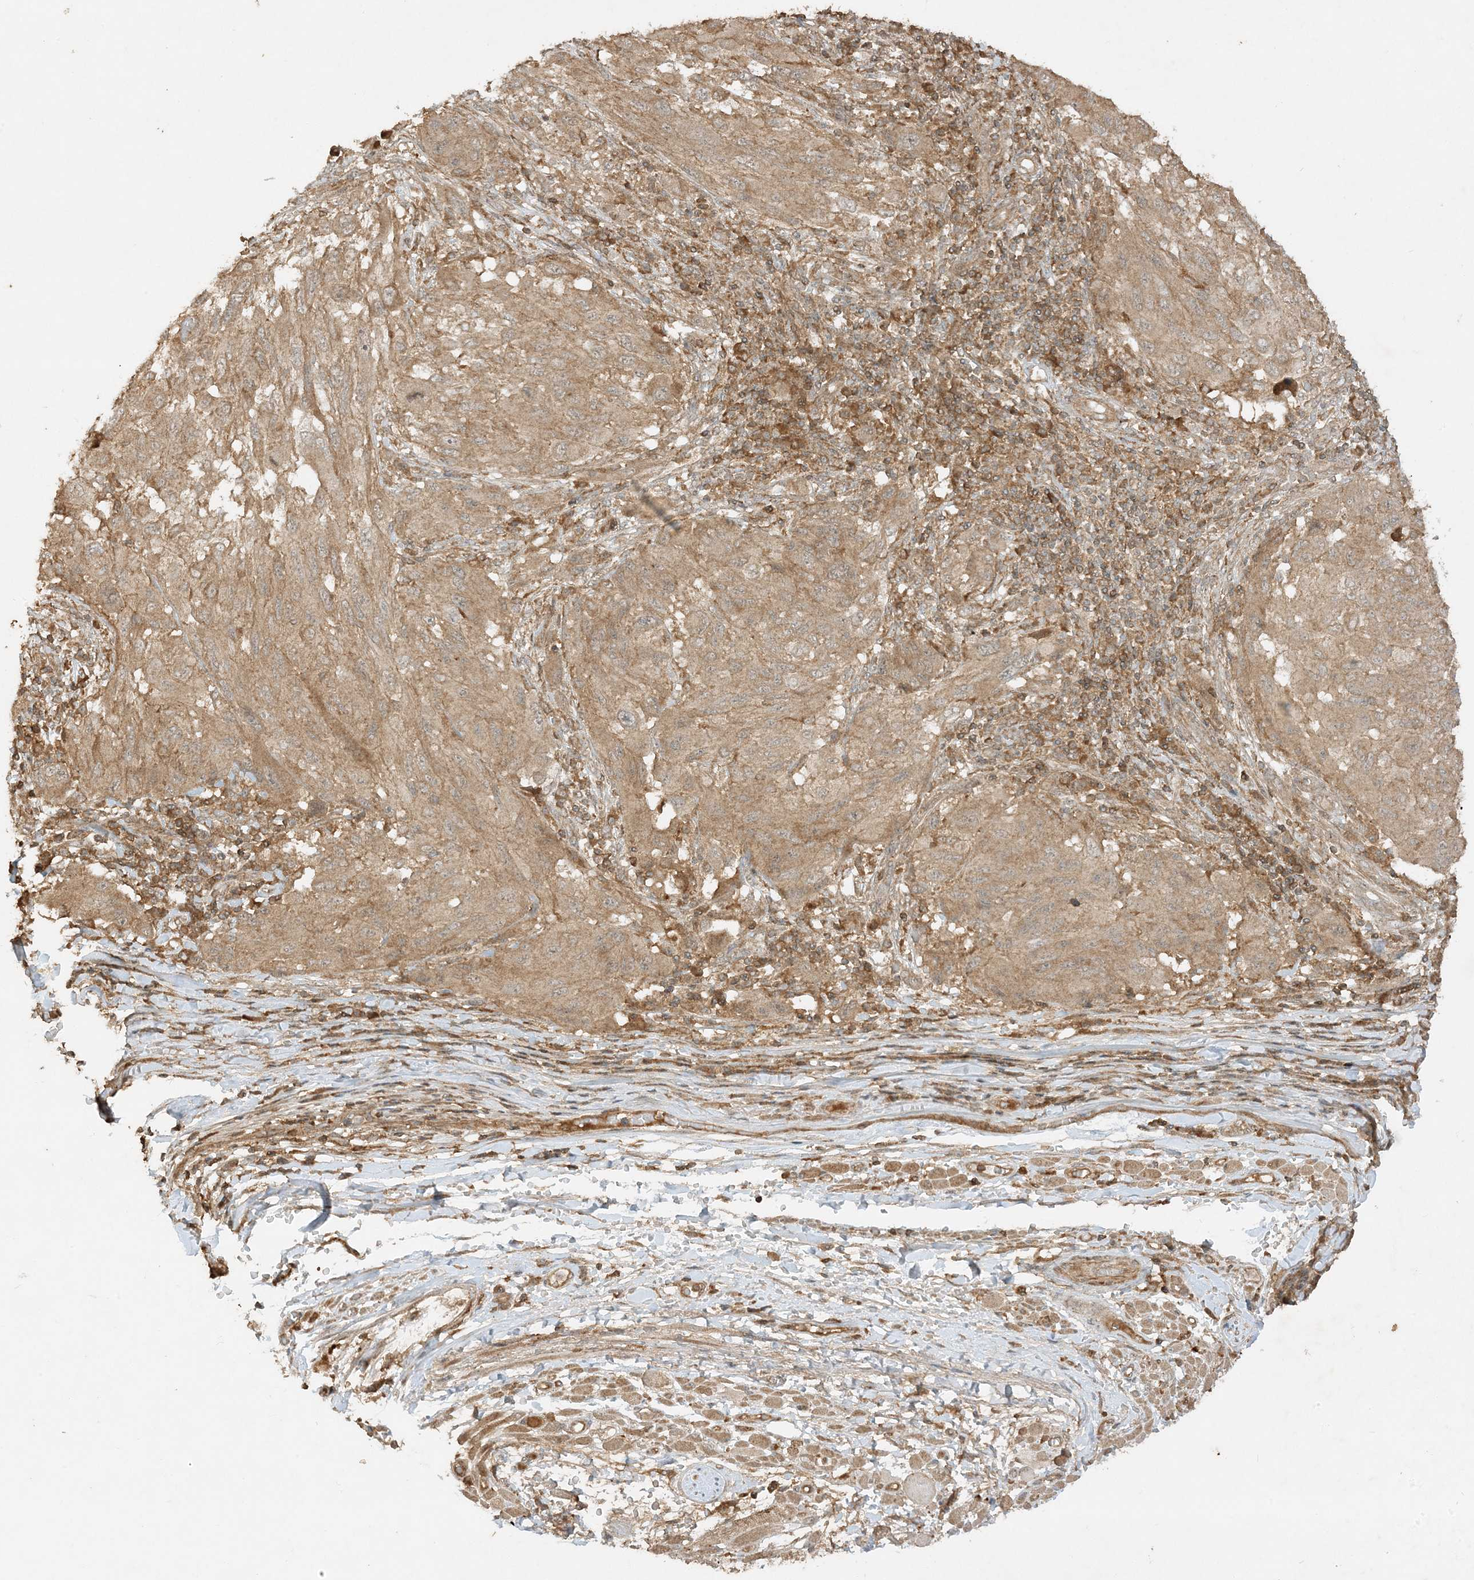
{"staining": {"intensity": "weak", "quantity": ">75%", "location": "cytoplasmic/membranous"}, "tissue": "melanoma", "cell_type": "Tumor cells", "image_type": "cancer", "snomed": [{"axis": "morphology", "description": "Malignant melanoma, NOS"}, {"axis": "topography", "description": "Skin"}], "caption": "This is a micrograph of IHC staining of malignant melanoma, which shows weak positivity in the cytoplasmic/membranous of tumor cells.", "gene": "XRN1", "patient": {"sex": "female", "age": 91}}